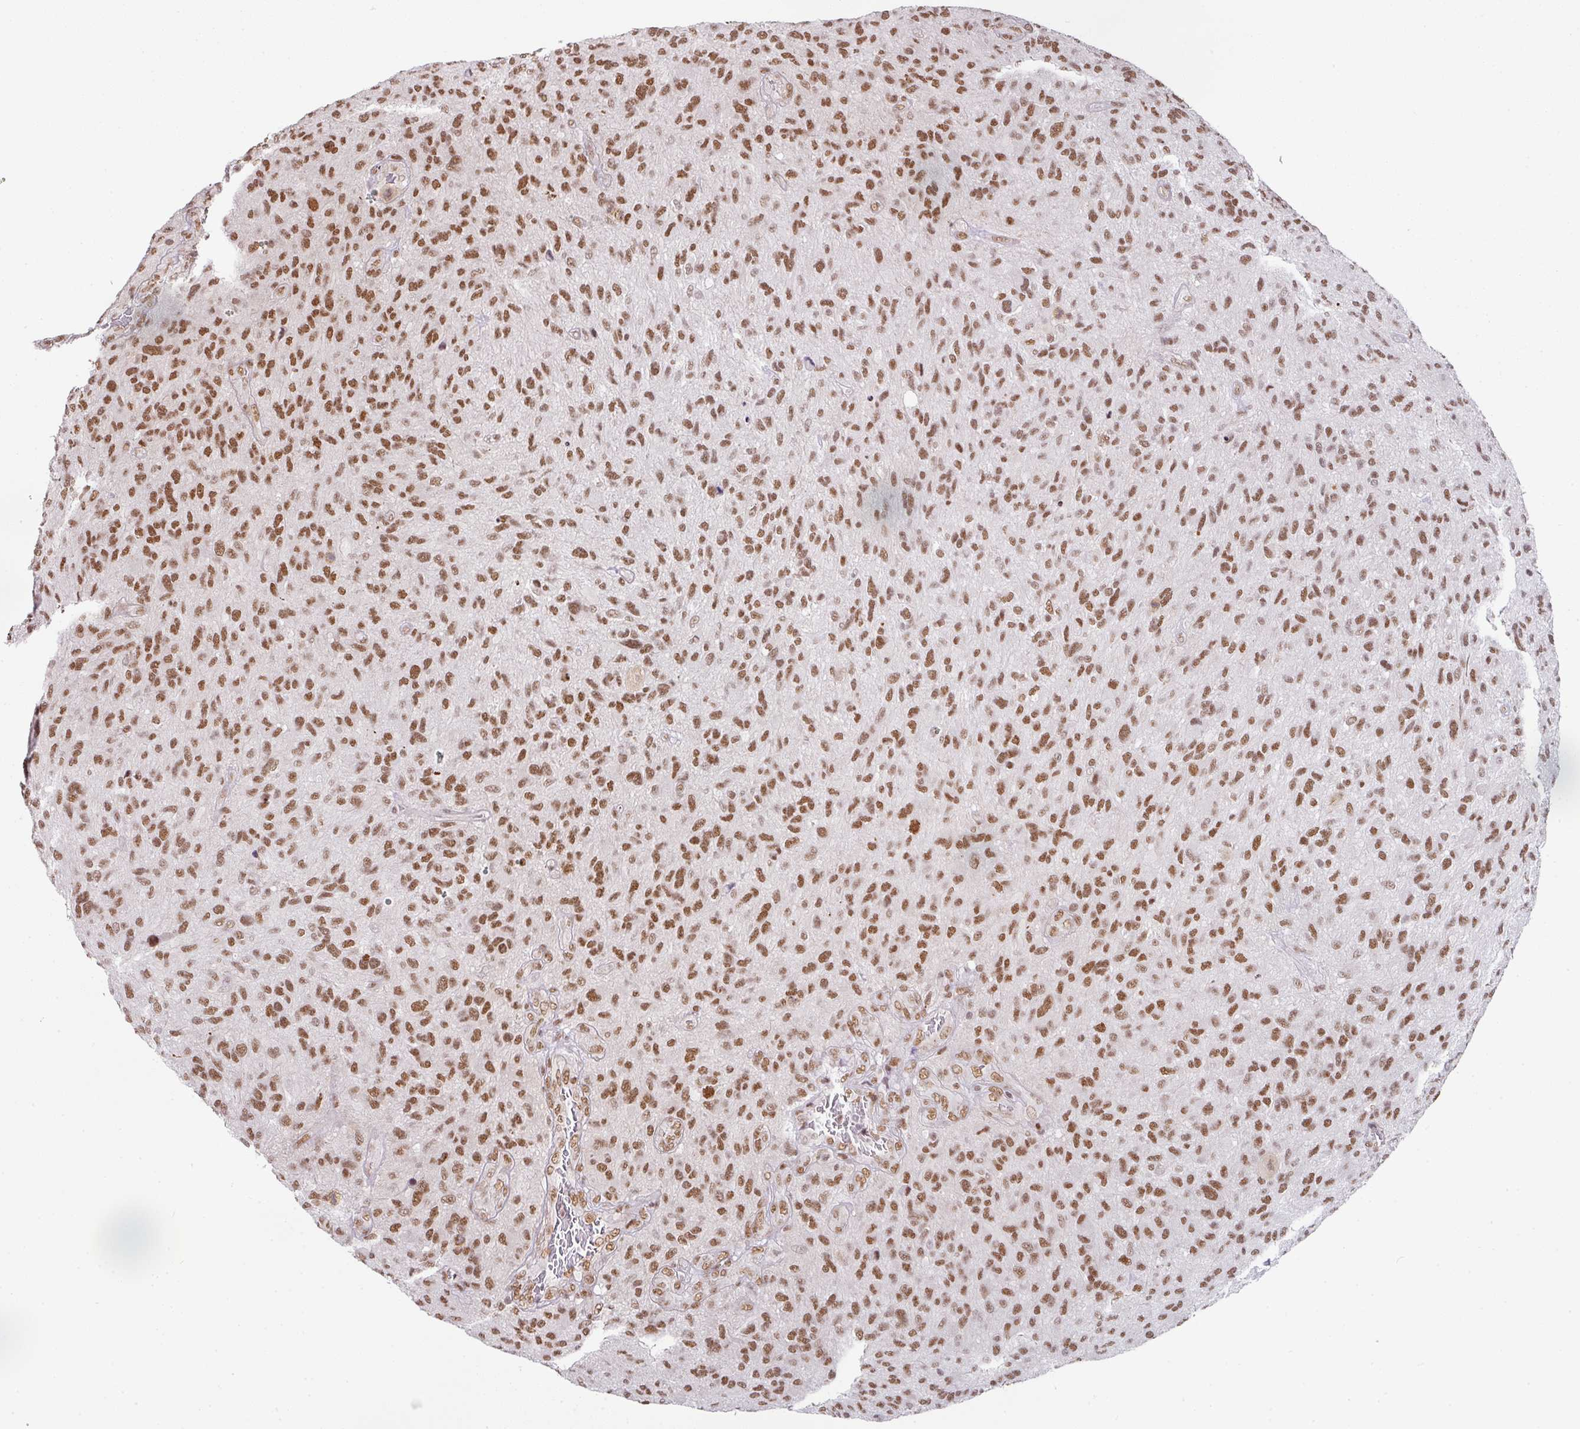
{"staining": {"intensity": "moderate", "quantity": ">75%", "location": "nuclear"}, "tissue": "glioma", "cell_type": "Tumor cells", "image_type": "cancer", "snomed": [{"axis": "morphology", "description": "Glioma, malignant, High grade"}, {"axis": "topography", "description": "Brain"}], "caption": "Immunohistochemical staining of high-grade glioma (malignant) exhibits medium levels of moderate nuclear protein expression in about >75% of tumor cells. (Stains: DAB in brown, nuclei in blue, Microscopy: brightfield microscopy at high magnification).", "gene": "NCOA5", "patient": {"sex": "male", "age": 47}}